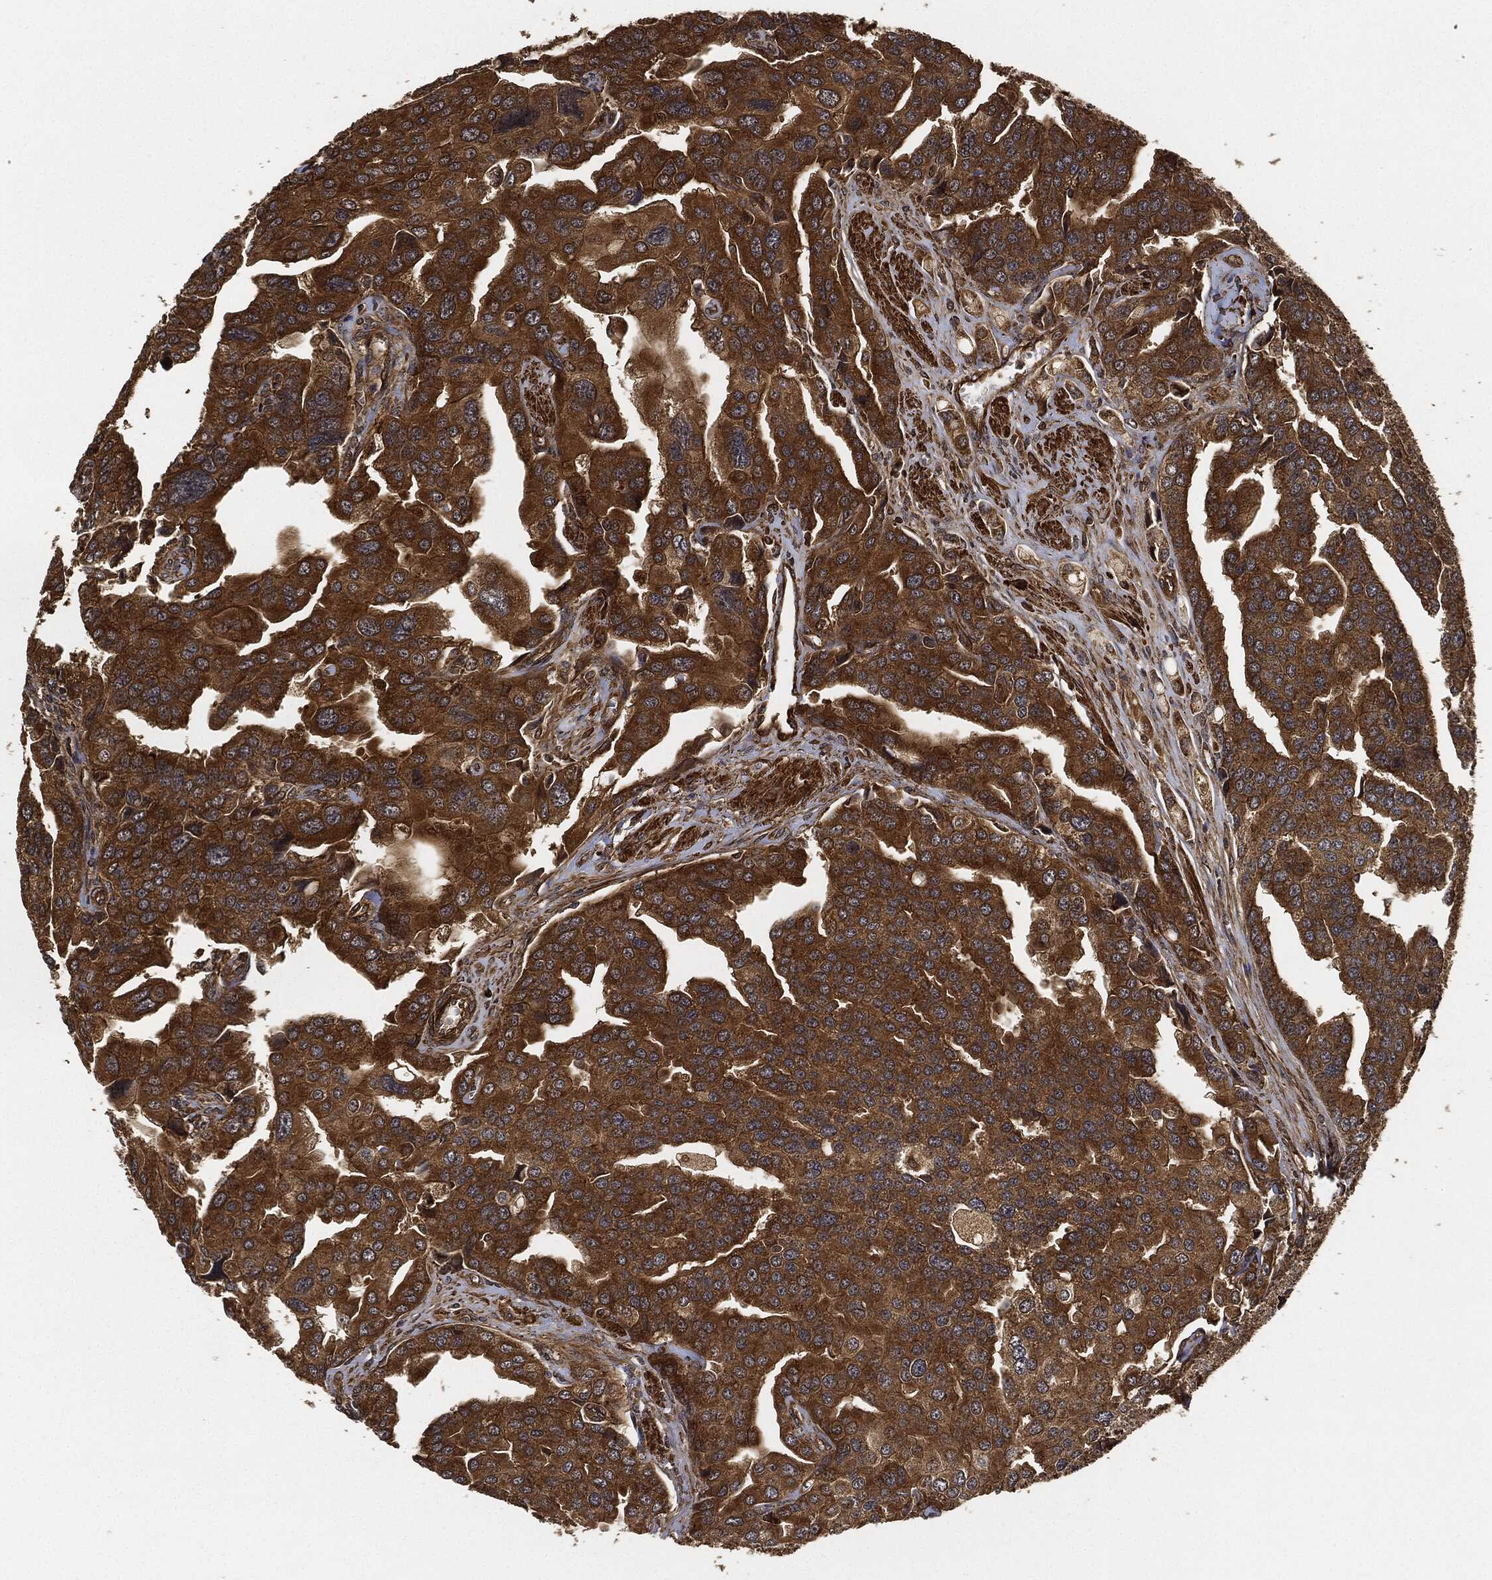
{"staining": {"intensity": "strong", "quantity": ">75%", "location": "cytoplasmic/membranous"}, "tissue": "prostate cancer", "cell_type": "Tumor cells", "image_type": "cancer", "snomed": [{"axis": "morphology", "description": "Adenocarcinoma, NOS"}, {"axis": "topography", "description": "Prostate and seminal vesicle, NOS"}, {"axis": "topography", "description": "Prostate"}], "caption": "A micrograph of human prostate cancer (adenocarcinoma) stained for a protein demonstrates strong cytoplasmic/membranous brown staining in tumor cells.", "gene": "CEP290", "patient": {"sex": "male", "age": 69}}